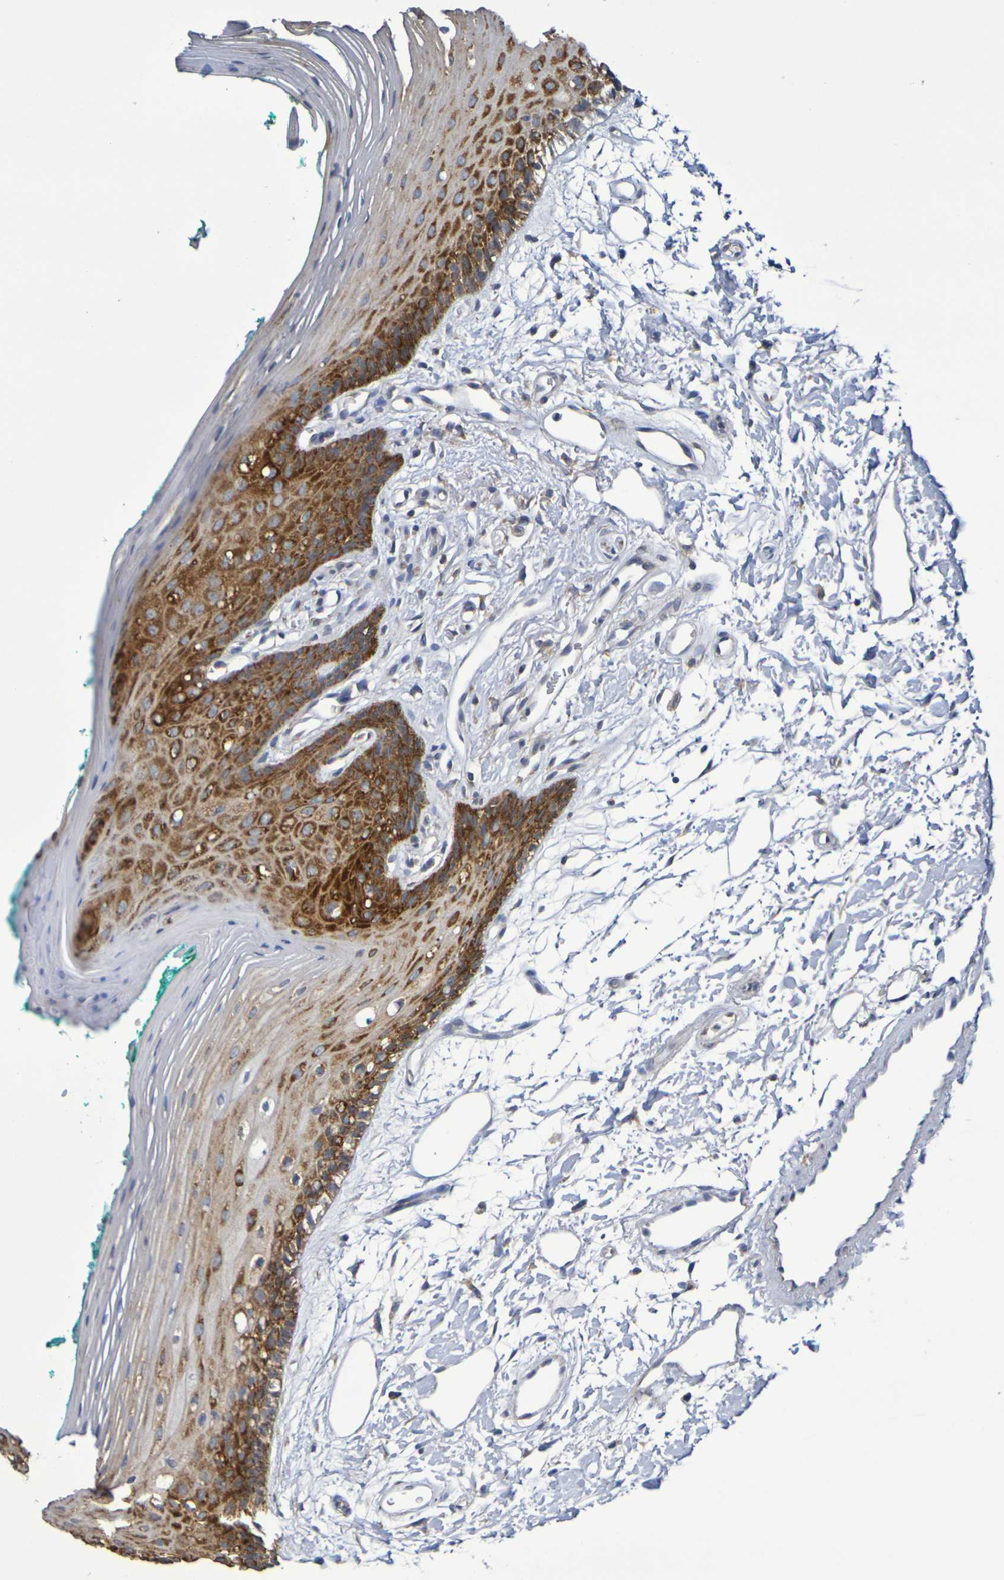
{"staining": {"intensity": "strong", "quantity": "25%-75%", "location": "cytoplasmic/membranous"}, "tissue": "oral mucosa", "cell_type": "Squamous epithelial cells", "image_type": "normal", "snomed": [{"axis": "morphology", "description": "Normal tissue, NOS"}, {"axis": "topography", "description": "Skeletal muscle"}, {"axis": "topography", "description": "Oral tissue"}, {"axis": "topography", "description": "Peripheral nerve tissue"}], "caption": "Immunohistochemistry of benign oral mucosa demonstrates high levels of strong cytoplasmic/membranous positivity in about 25%-75% of squamous epithelial cells. Immunohistochemistry stains the protein in brown and the nuclei are stained blue.", "gene": "CHRNB1", "patient": {"sex": "female", "age": 84}}